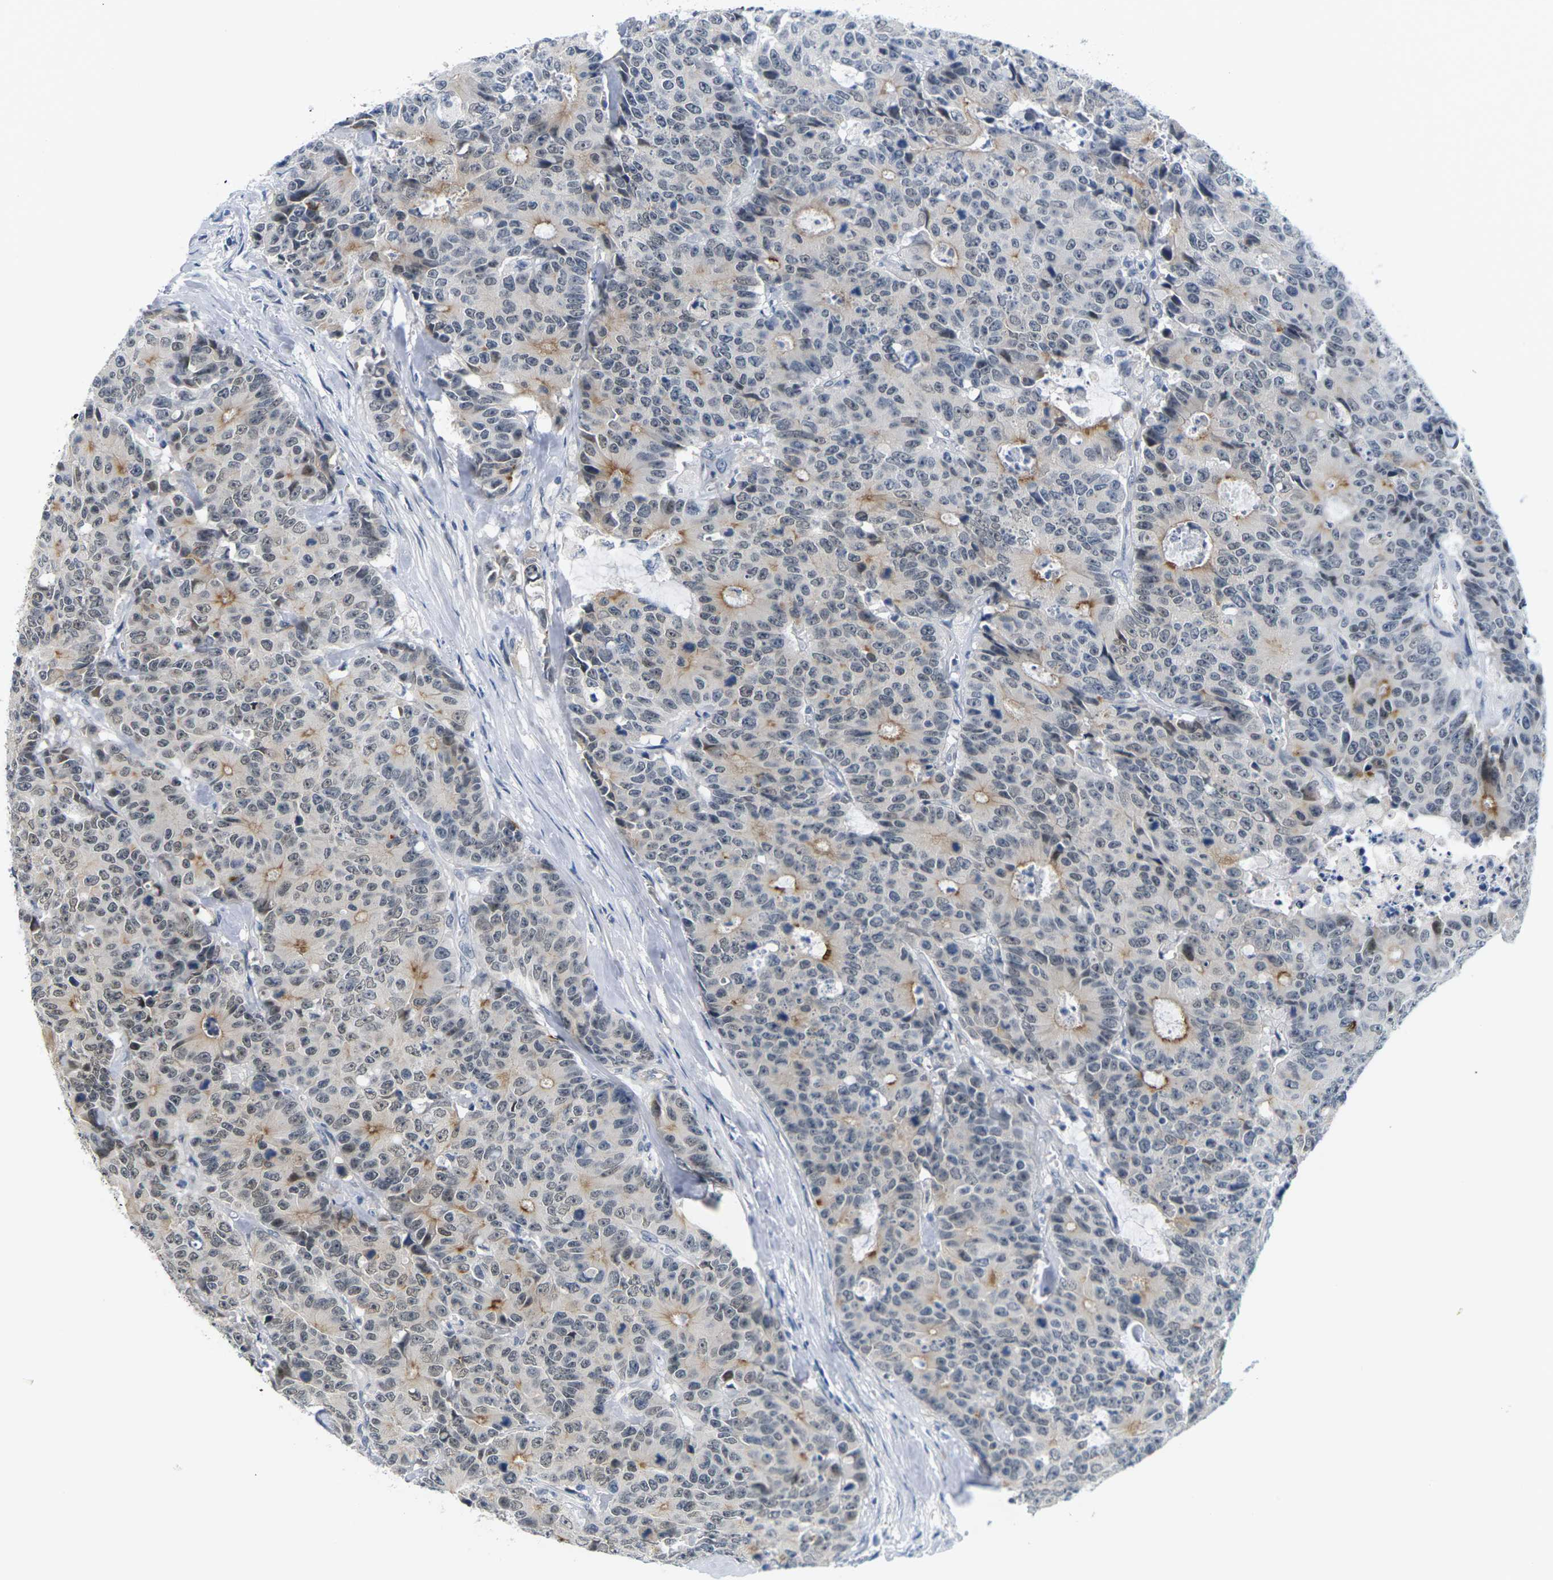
{"staining": {"intensity": "moderate", "quantity": "25%-75%", "location": "cytoplasmic/membranous"}, "tissue": "colorectal cancer", "cell_type": "Tumor cells", "image_type": "cancer", "snomed": [{"axis": "morphology", "description": "Adenocarcinoma, NOS"}, {"axis": "topography", "description": "Colon"}], "caption": "Protein staining demonstrates moderate cytoplasmic/membranous expression in approximately 25%-75% of tumor cells in colorectal cancer (adenocarcinoma).", "gene": "PKP2", "patient": {"sex": "female", "age": 86}}